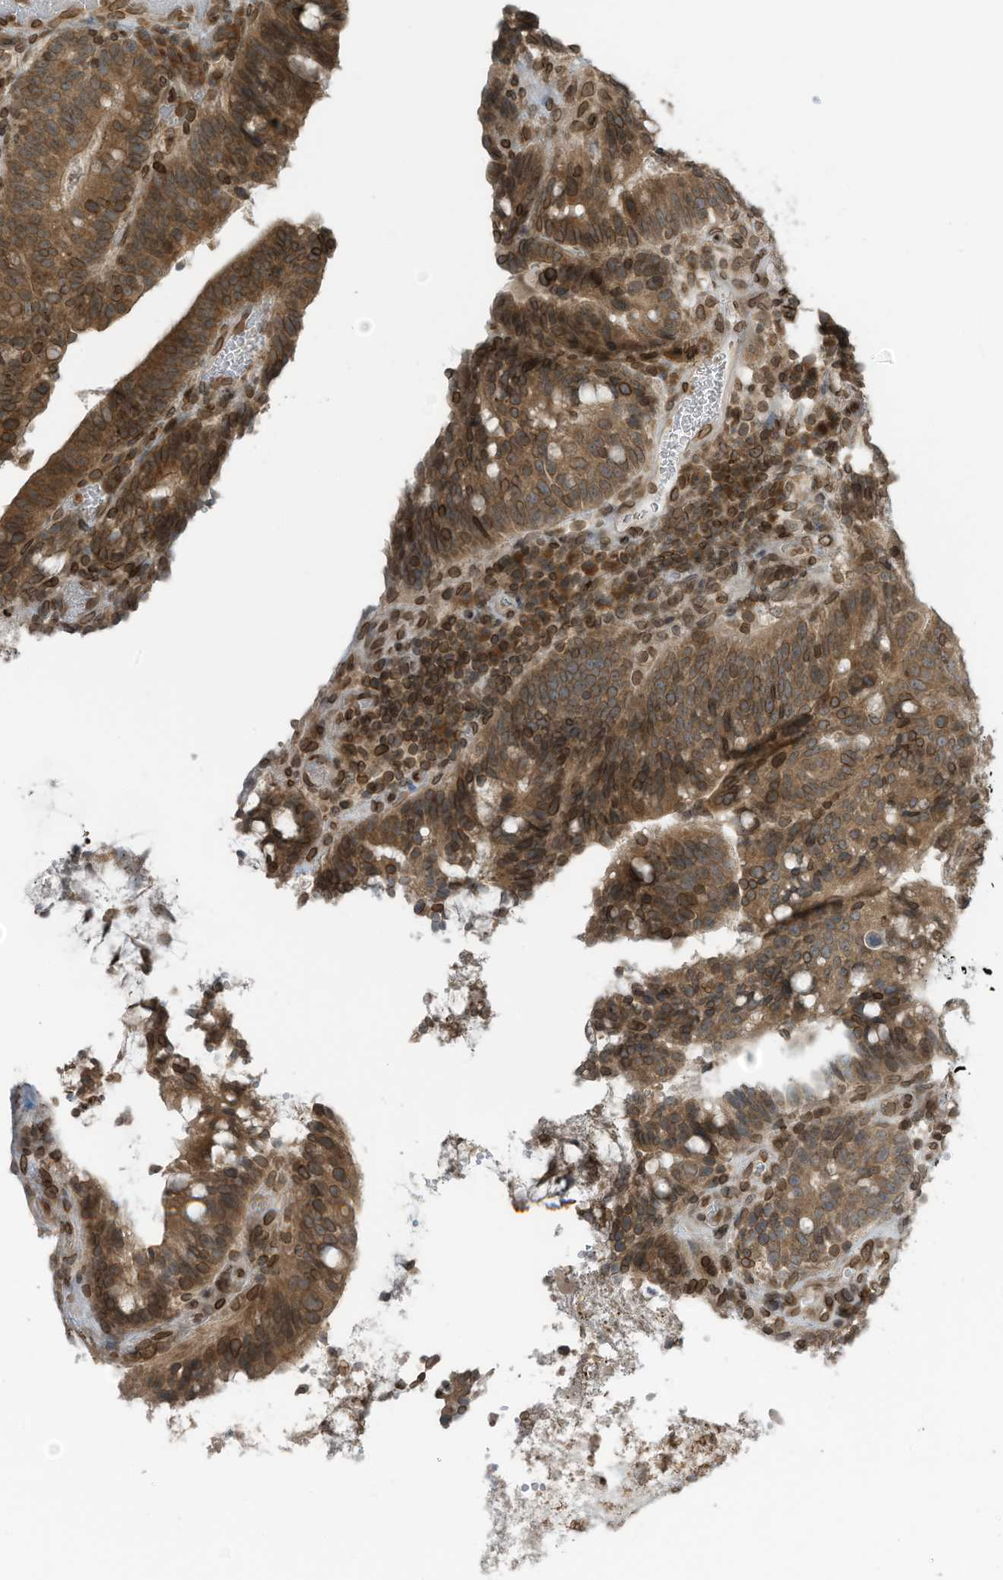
{"staining": {"intensity": "moderate", "quantity": ">75%", "location": "cytoplasmic/membranous,nuclear"}, "tissue": "colorectal cancer", "cell_type": "Tumor cells", "image_type": "cancer", "snomed": [{"axis": "morphology", "description": "Adenocarcinoma, NOS"}, {"axis": "topography", "description": "Colon"}], "caption": "A brown stain shows moderate cytoplasmic/membranous and nuclear staining of a protein in human adenocarcinoma (colorectal) tumor cells.", "gene": "RABL3", "patient": {"sex": "female", "age": 66}}